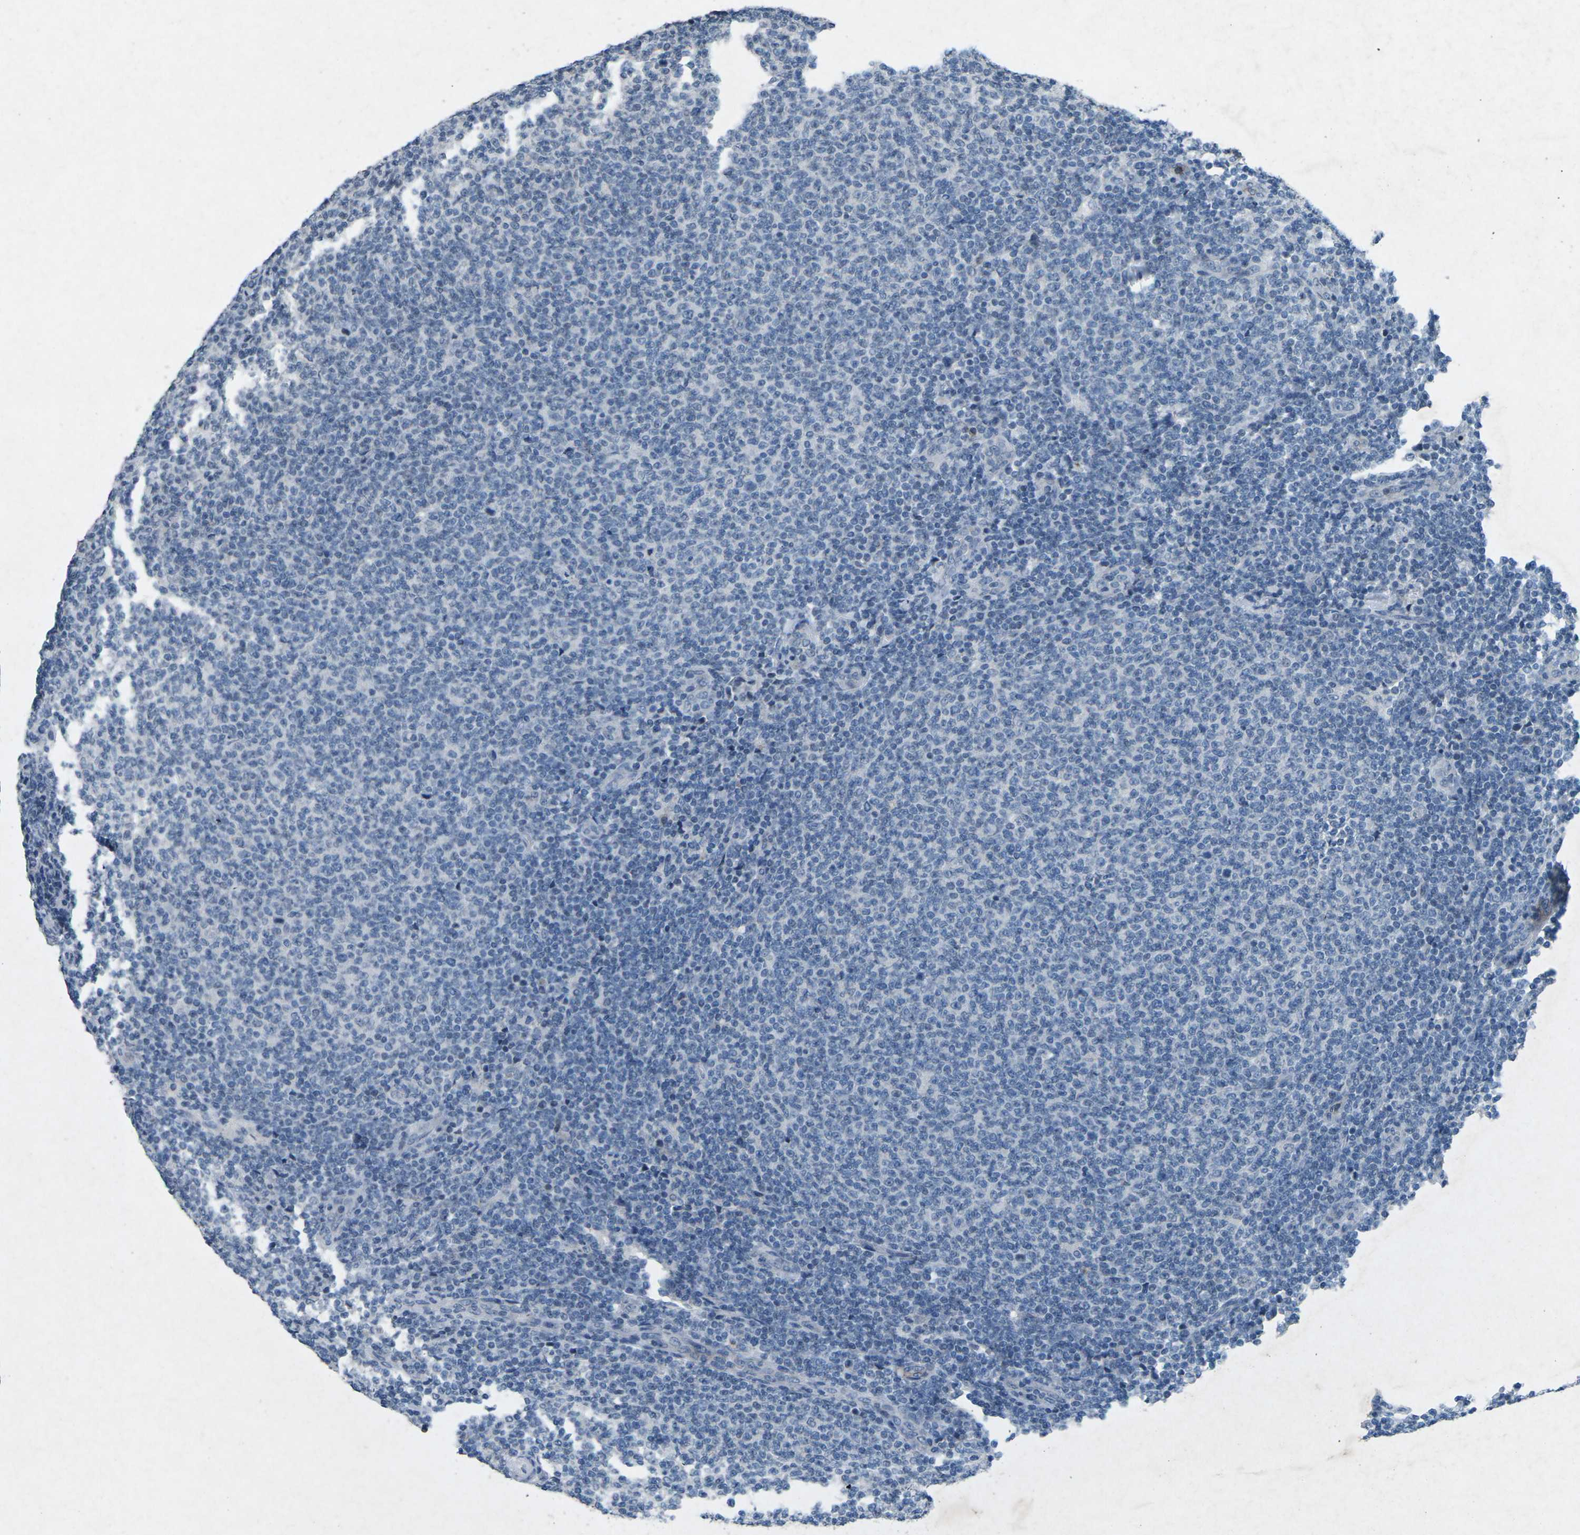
{"staining": {"intensity": "negative", "quantity": "none", "location": "none"}, "tissue": "lymphoma", "cell_type": "Tumor cells", "image_type": "cancer", "snomed": [{"axis": "morphology", "description": "Malignant lymphoma, non-Hodgkin's type, Low grade"}, {"axis": "topography", "description": "Lymph node"}], "caption": "An IHC micrograph of low-grade malignant lymphoma, non-Hodgkin's type is shown. There is no staining in tumor cells of low-grade malignant lymphoma, non-Hodgkin's type.", "gene": "A1BG", "patient": {"sex": "male", "age": 66}}